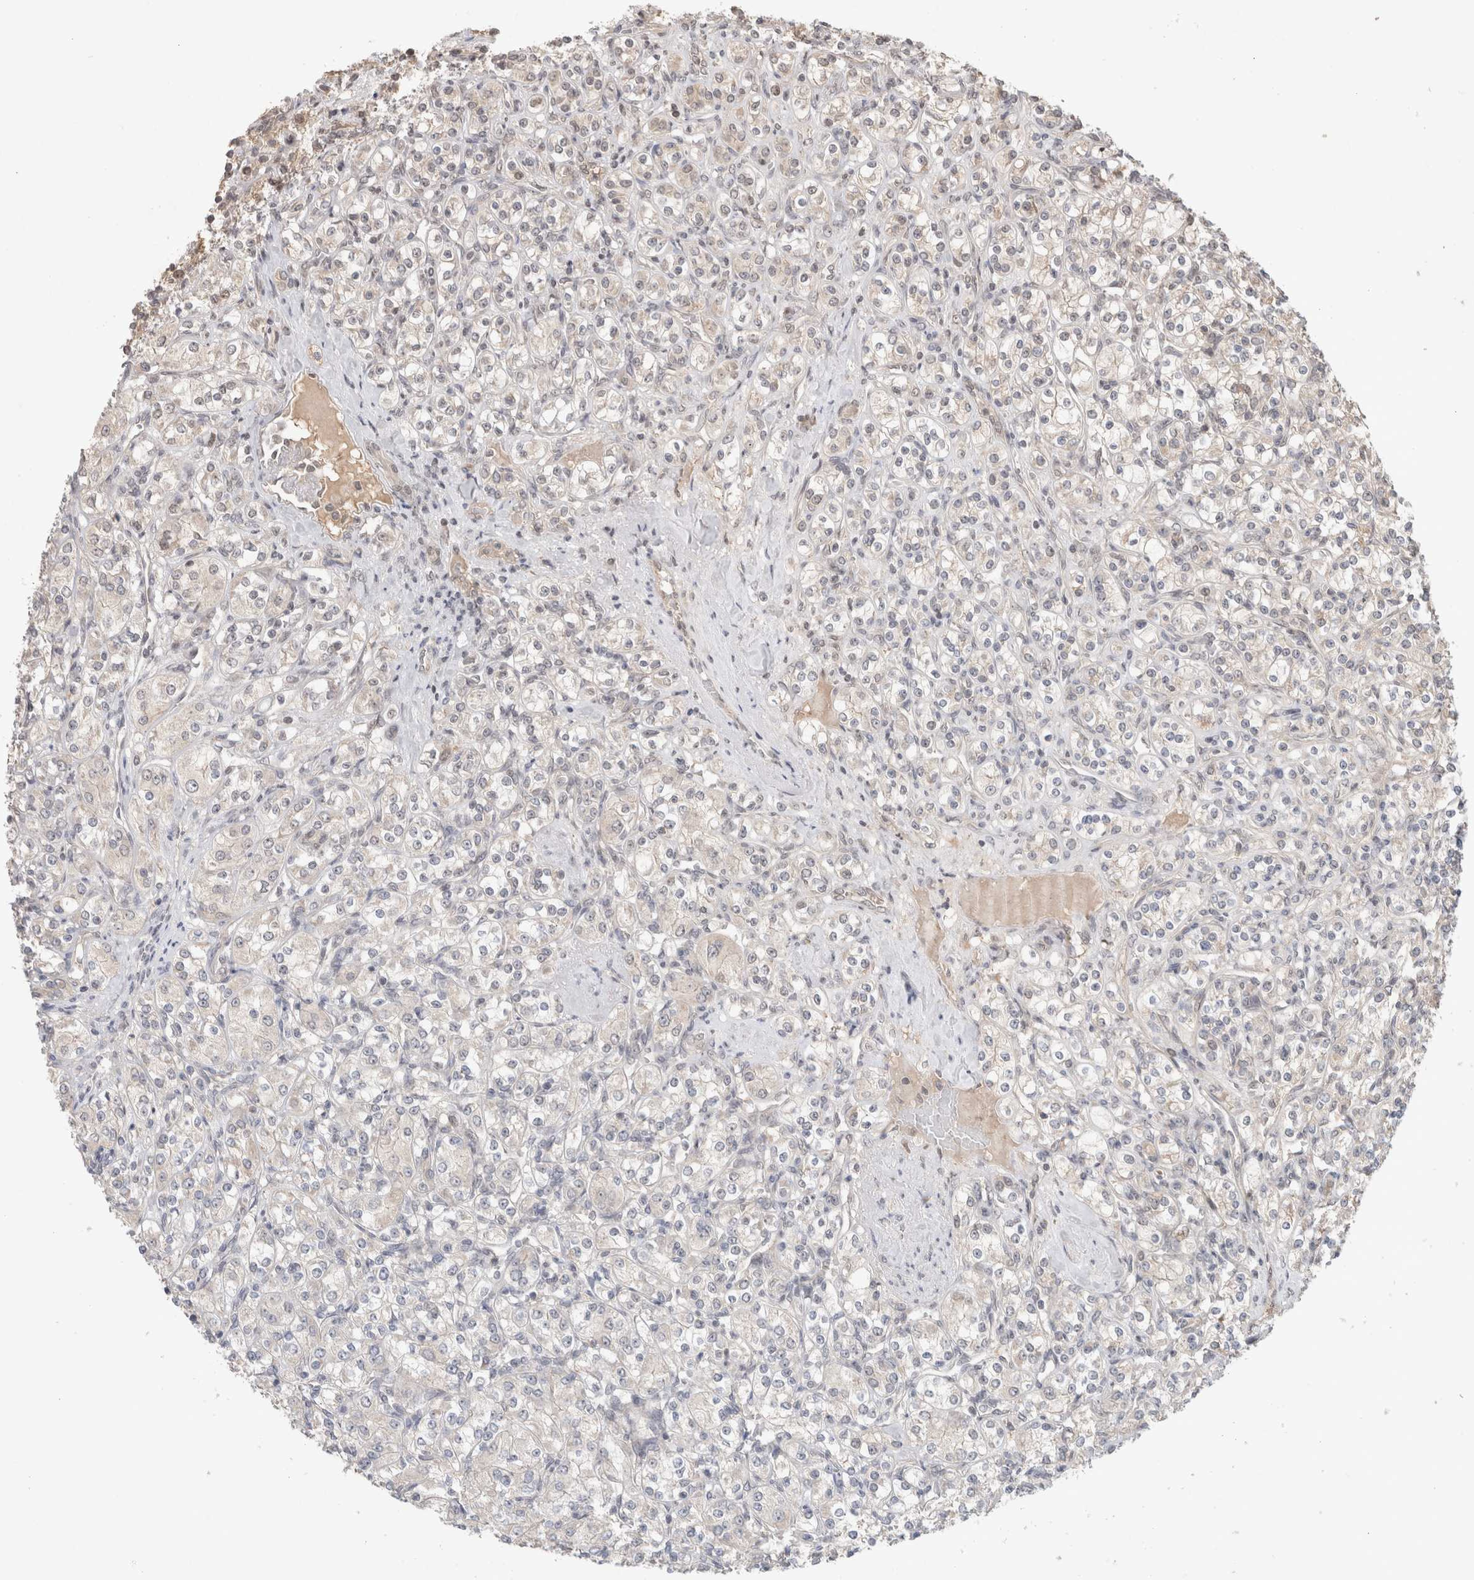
{"staining": {"intensity": "negative", "quantity": "none", "location": "none"}, "tissue": "renal cancer", "cell_type": "Tumor cells", "image_type": "cancer", "snomed": [{"axis": "morphology", "description": "Adenocarcinoma, NOS"}, {"axis": "topography", "description": "Kidney"}], "caption": "The micrograph displays no staining of tumor cells in renal cancer (adenocarcinoma).", "gene": "SYDE2", "patient": {"sex": "male", "age": 77}}